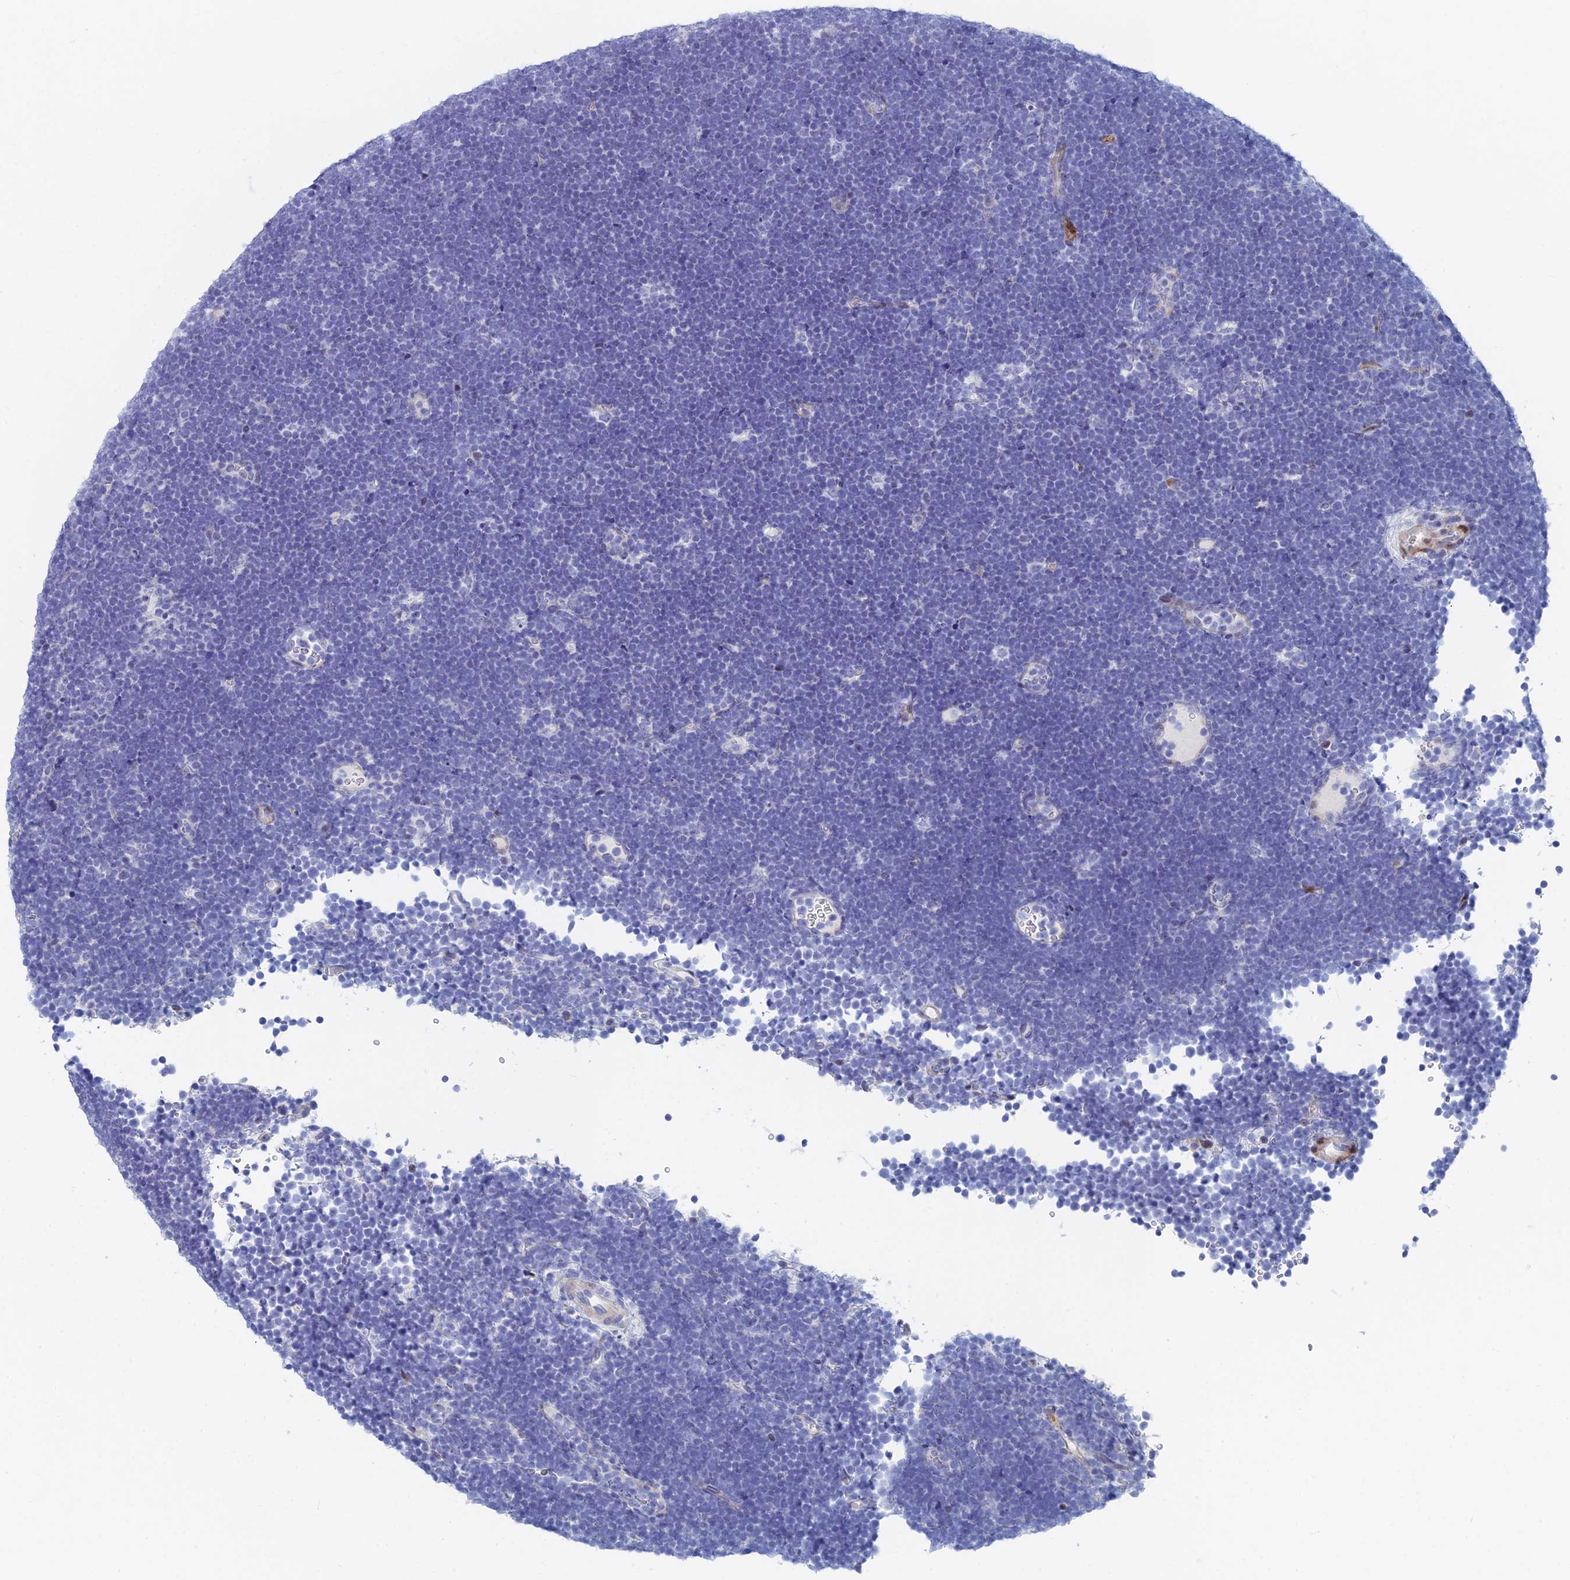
{"staining": {"intensity": "negative", "quantity": "none", "location": "none"}, "tissue": "lymphoma", "cell_type": "Tumor cells", "image_type": "cancer", "snomed": [{"axis": "morphology", "description": "Malignant lymphoma, non-Hodgkin's type, High grade"}, {"axis": "topography", "description": "Lymph node"}], "caption": "IHC micrograph of neoplastic tissue: human high-grade malignant lymphoma, non-Hodgkin's type stained with DAB (3,3'-diaminobenzidine) demonstrates no significant protein expression in tumor cells.", "gene": "DRGX", "patient": {"sex": "male", "age": 13}}